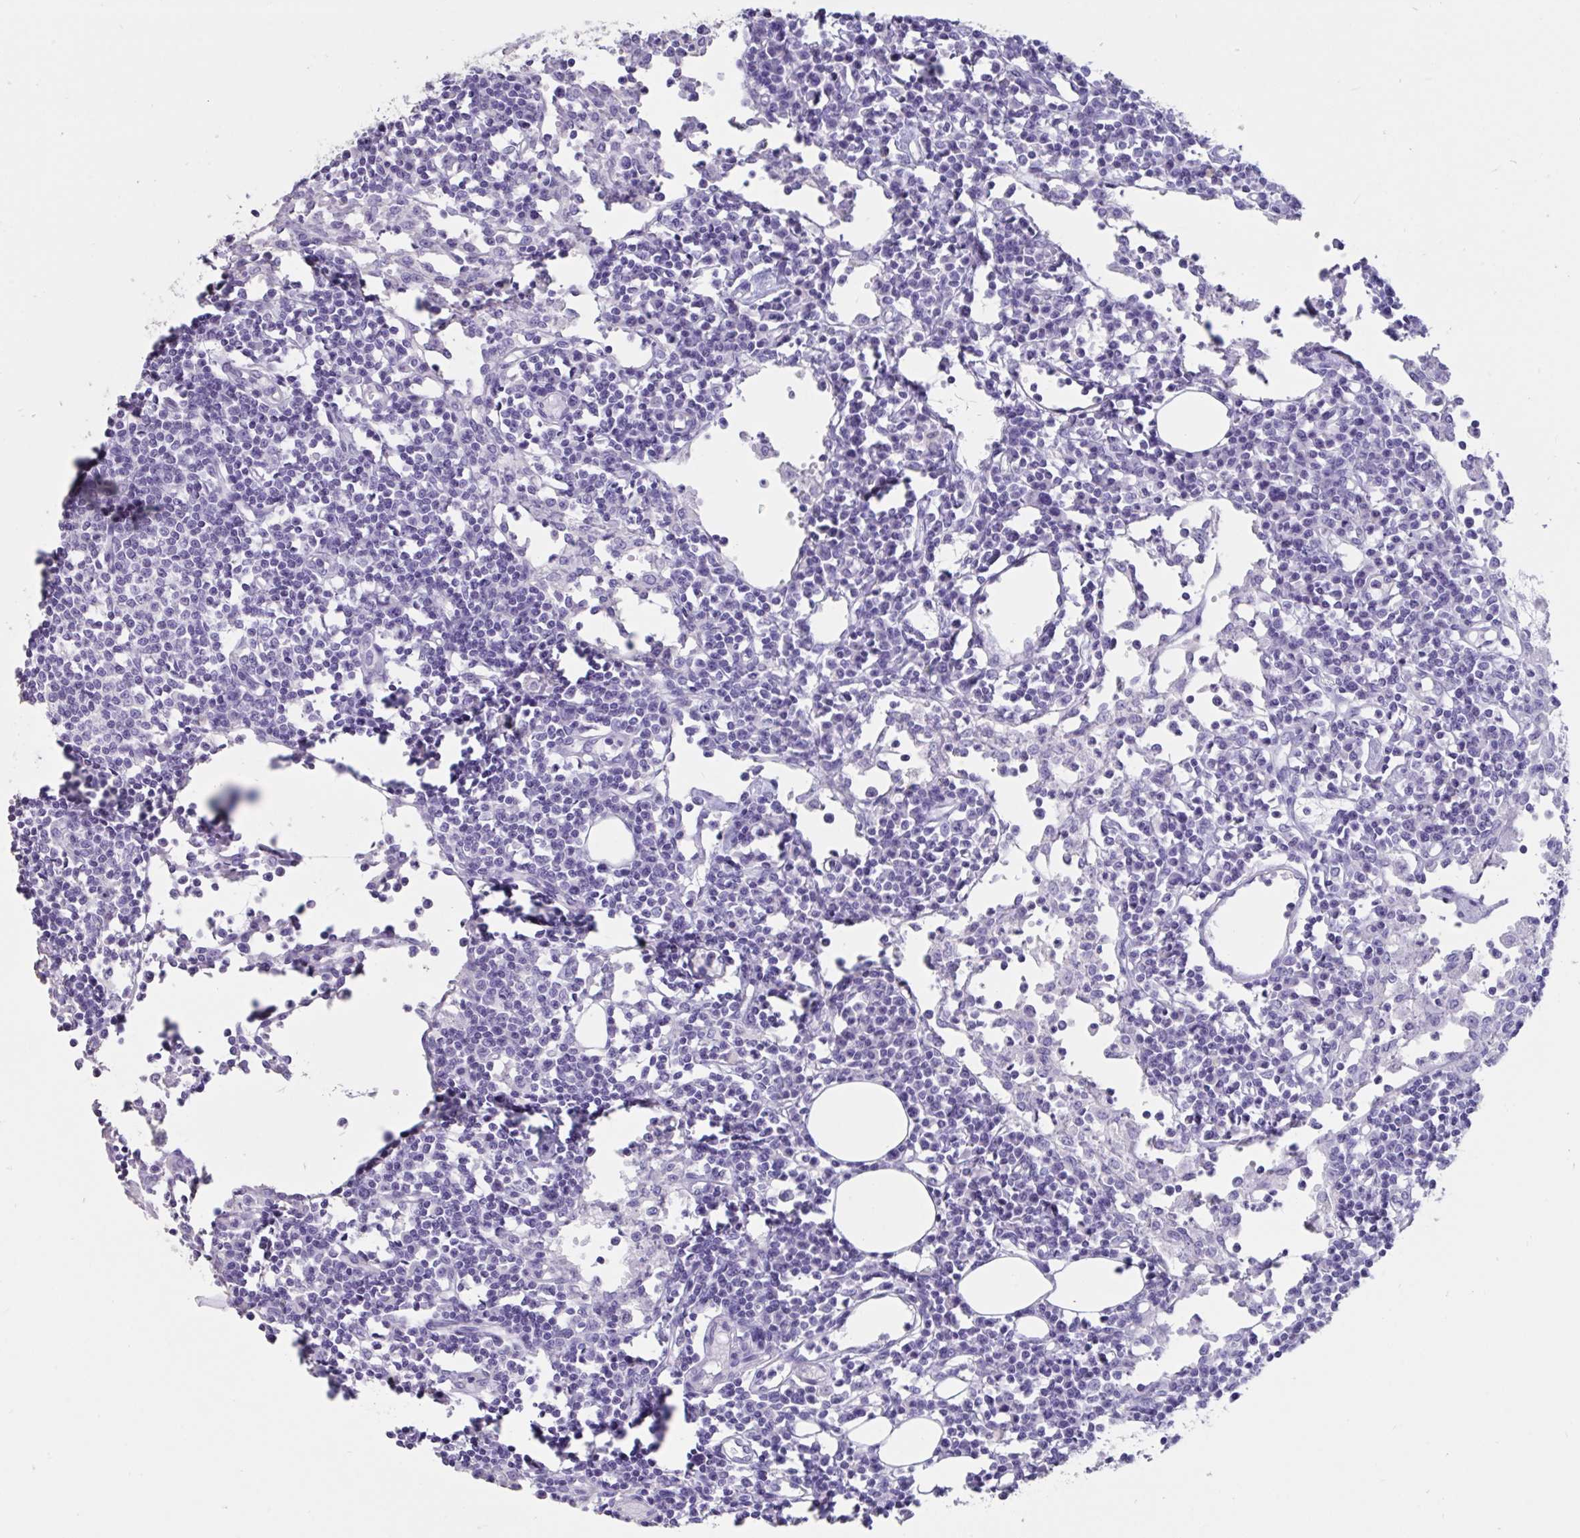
{"staining": {"intensity": "negative", "quantity": "none", "location": "none"}, "tissue": "lymph node", "cell_type": "Germinal center cells", "image_type": "normal", "snomed": [{"axis": "morphology", "description": "Normal tissue, NOS"}, {"axis": "topography", "description": "Lymph node"}], "caption": "Immunohistochemical staining of normal human lymph node exhibits no significant expression in germinal center cells. (DAB IHC with hematoxylin counter stain).", "gene": "TNNC1", "patient": {"sex": "female", "age": 78}}